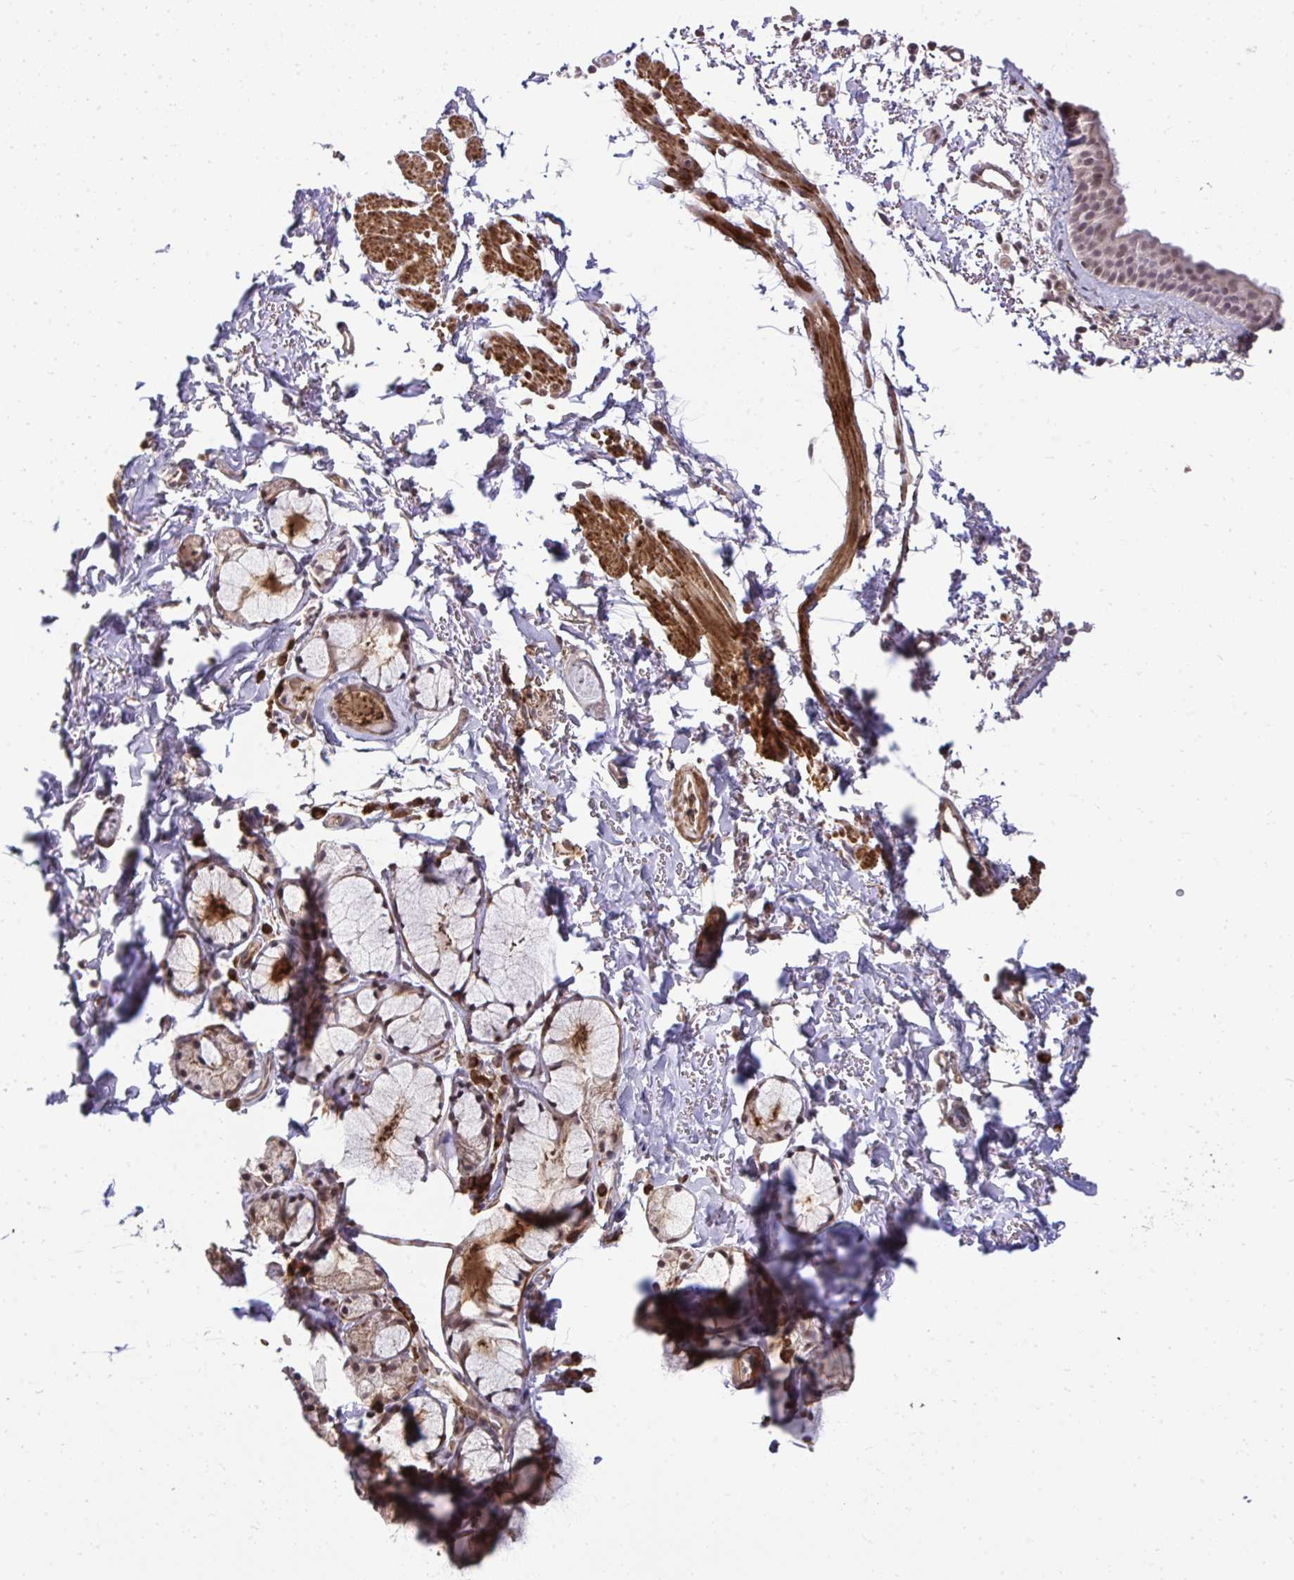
{"staining": {"intensity": "moderate", "quantity": "25%-75%", "location": "cytoplasmic/membranous,nuclear"}, "tissue": "bronchus", "cell_type": "Respiratory epithelial cells", "image_type": "normal", "snomed": [{"axis": "morphology", "description": "Normal tissue, NOS"}, {"axis": "topography", "description": "Cartilage tissue"}, {"axis": "topography", "description": "Bronchus"}, {"axis": "topography", "description": "Peripheral nerve tissue"}], "caption": "A high-resolution image shows immunohistochemistry (IHC) staining of unremarkable bronchus, which reveals moderate cytoplasmic/membranous,nuclear staining in about 25%-75% of respiratory epithelial cells.", "gene": "ZSCAN9", "patient": {"sex": "female", "age": 59}}